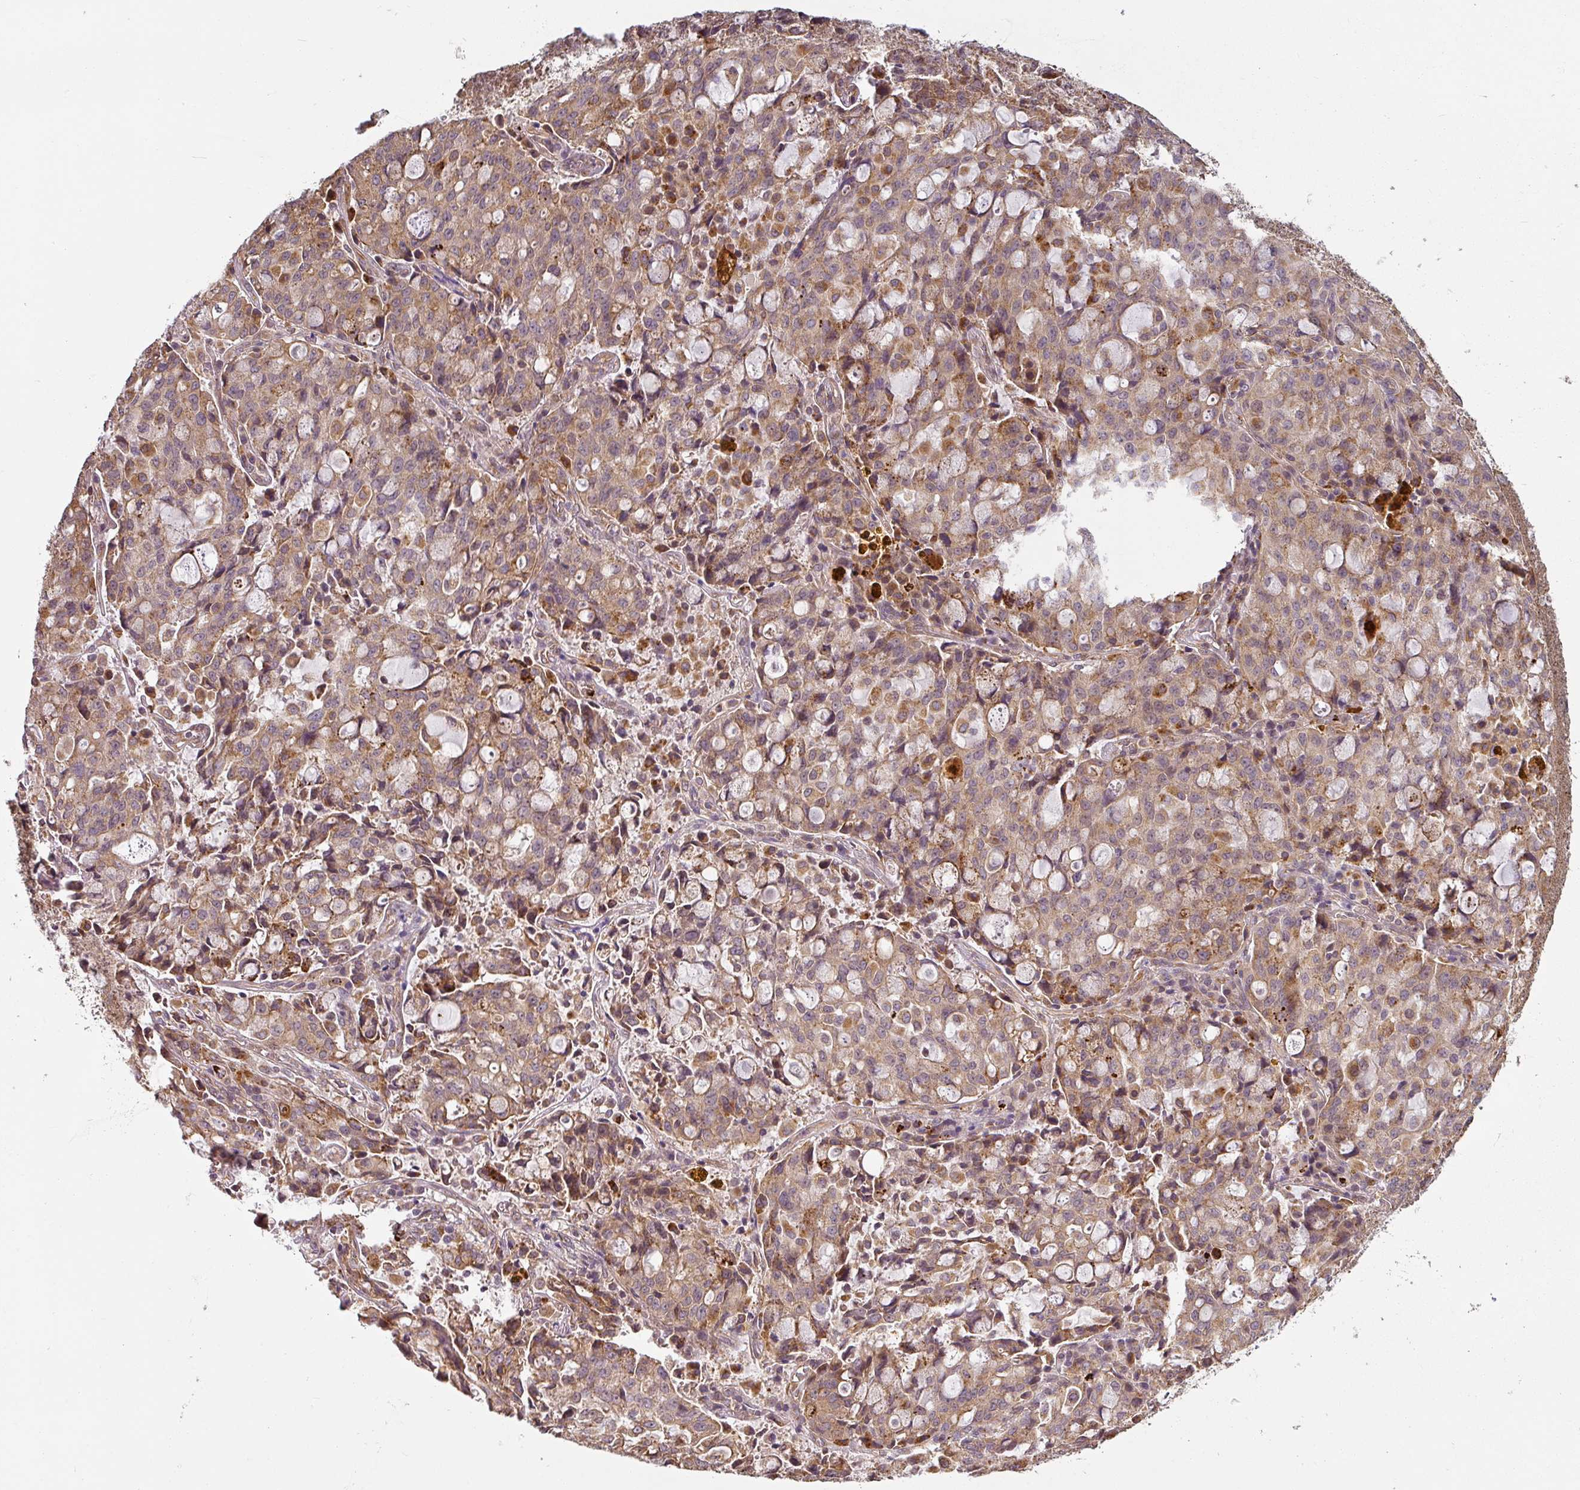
{"staining": {"intensity": "moderate", "quantity": ">75%", "location": "cytoplasmic/membranous"}, "tissue": "lung cancer", "cell_type": "Tumor cells", "image_type": "cancer", "snomed": [{"axis": "morphology", "description": "Adenocarcinoma, NOS"}, {"axis": "topography", "description": "Lung"}], "caption": "Lung cancer stained with DAB (3,3'-diaminobenzidine) immunohistochemistry demonstrates medium levels of moderate cytoplasmic/membranous expression in approximately >75% of tumor cells.", "gene": "DIMT1", "patient": {"sex": "female", "age": 44}}